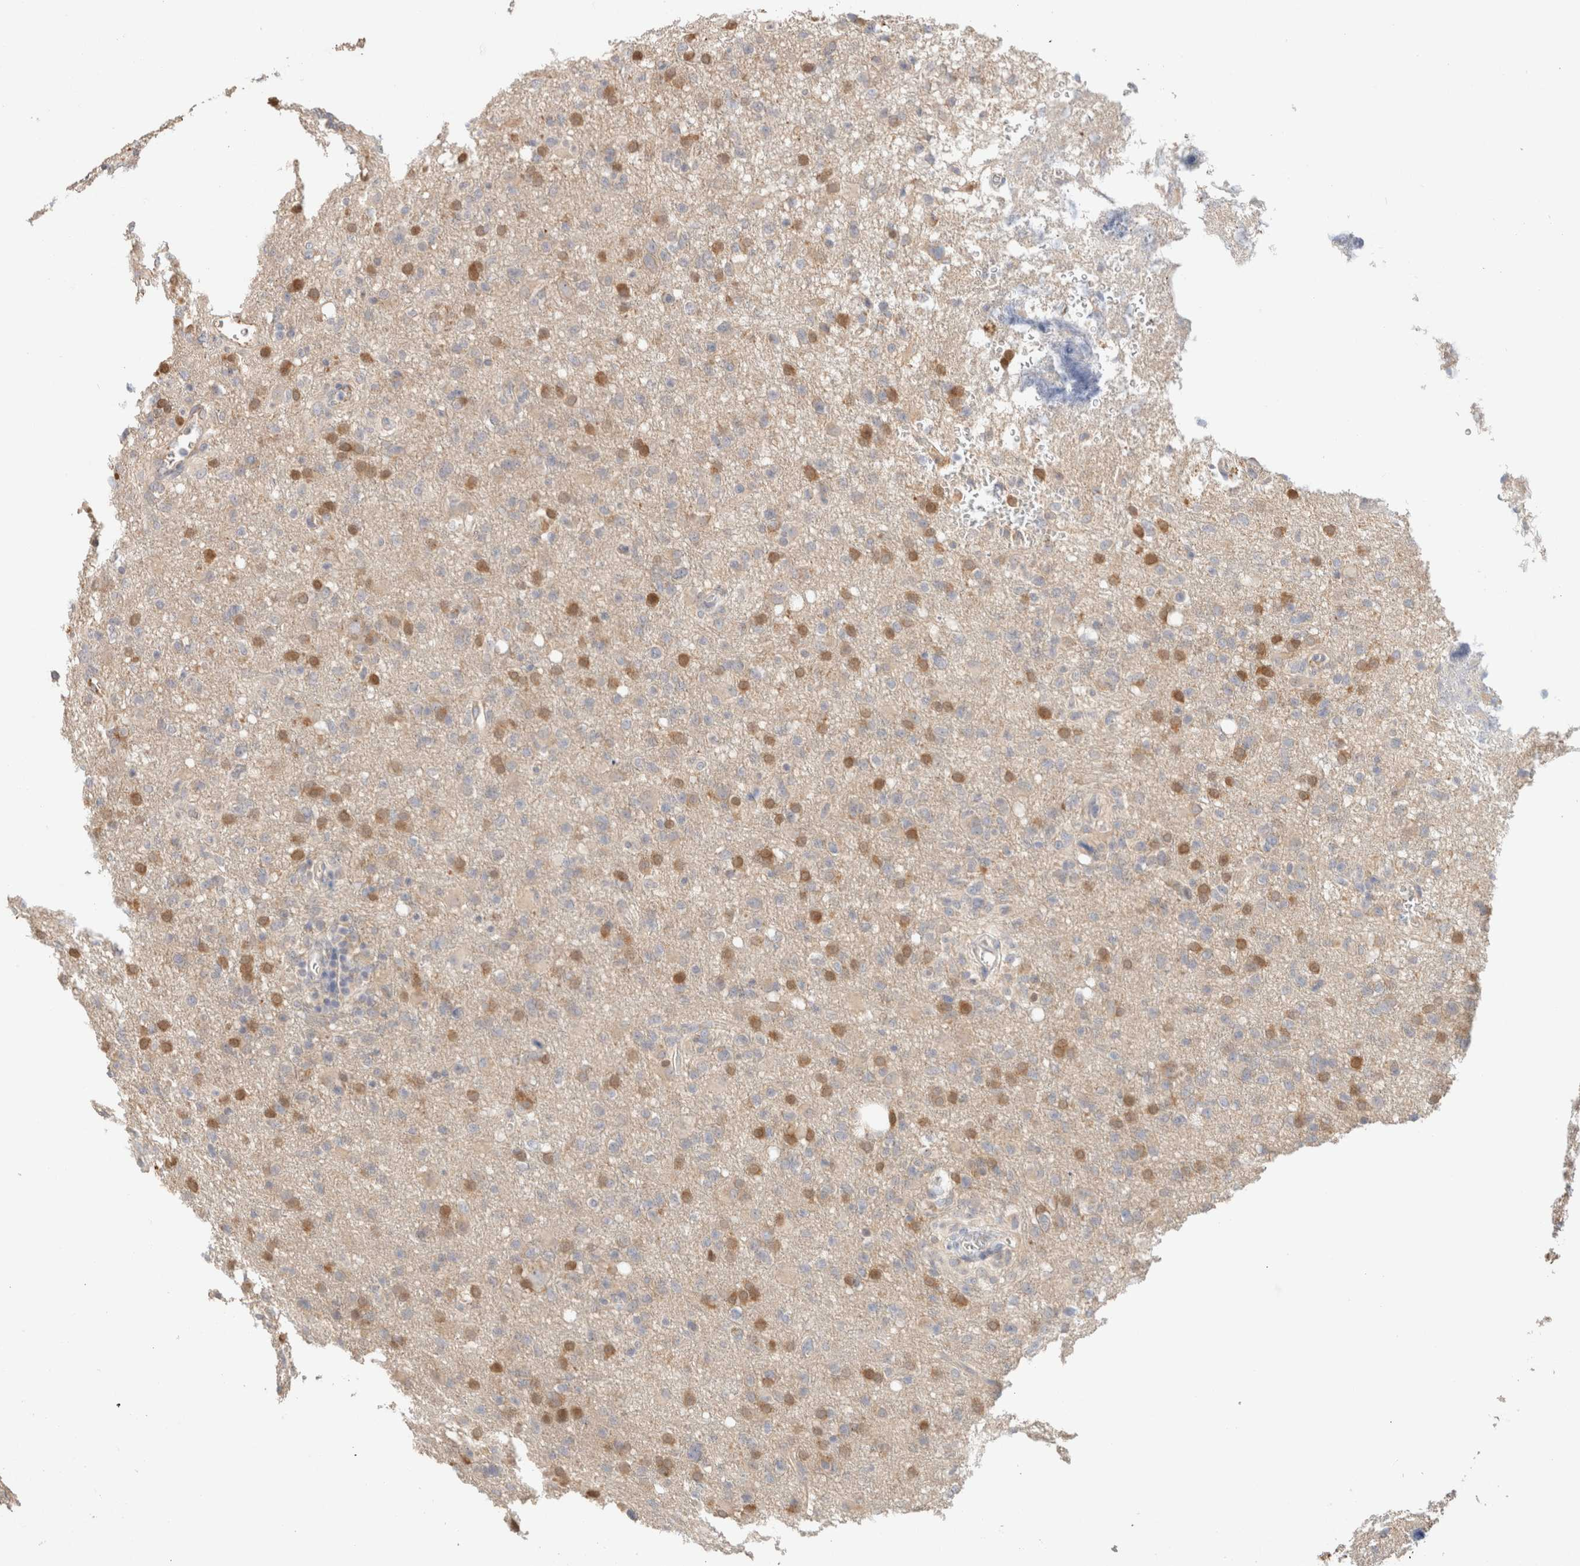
{"staining": {"intensity": "moderate", "quantity": "25%-75%", "location": "cytoplasmic/membranous"}, "tissue": "glioma", "cell_type": "Tumor cells", "image_type": "cancer", "snomed": [{"axis": "morphology", "description": "Glioma, malignant, High grade"}, {"axis": "topography", "description": "Brain"}], "caption": "This image exhibits malignant glioma (high-grade) stained with IHC to label a protein in brown. The cytoplasmic/membranous of tumor cells show moderate positivity for the protein. Nuclei are counter-stained blue.", "gene": "CA13", "patient": {"sex": "female", "age": 57}}